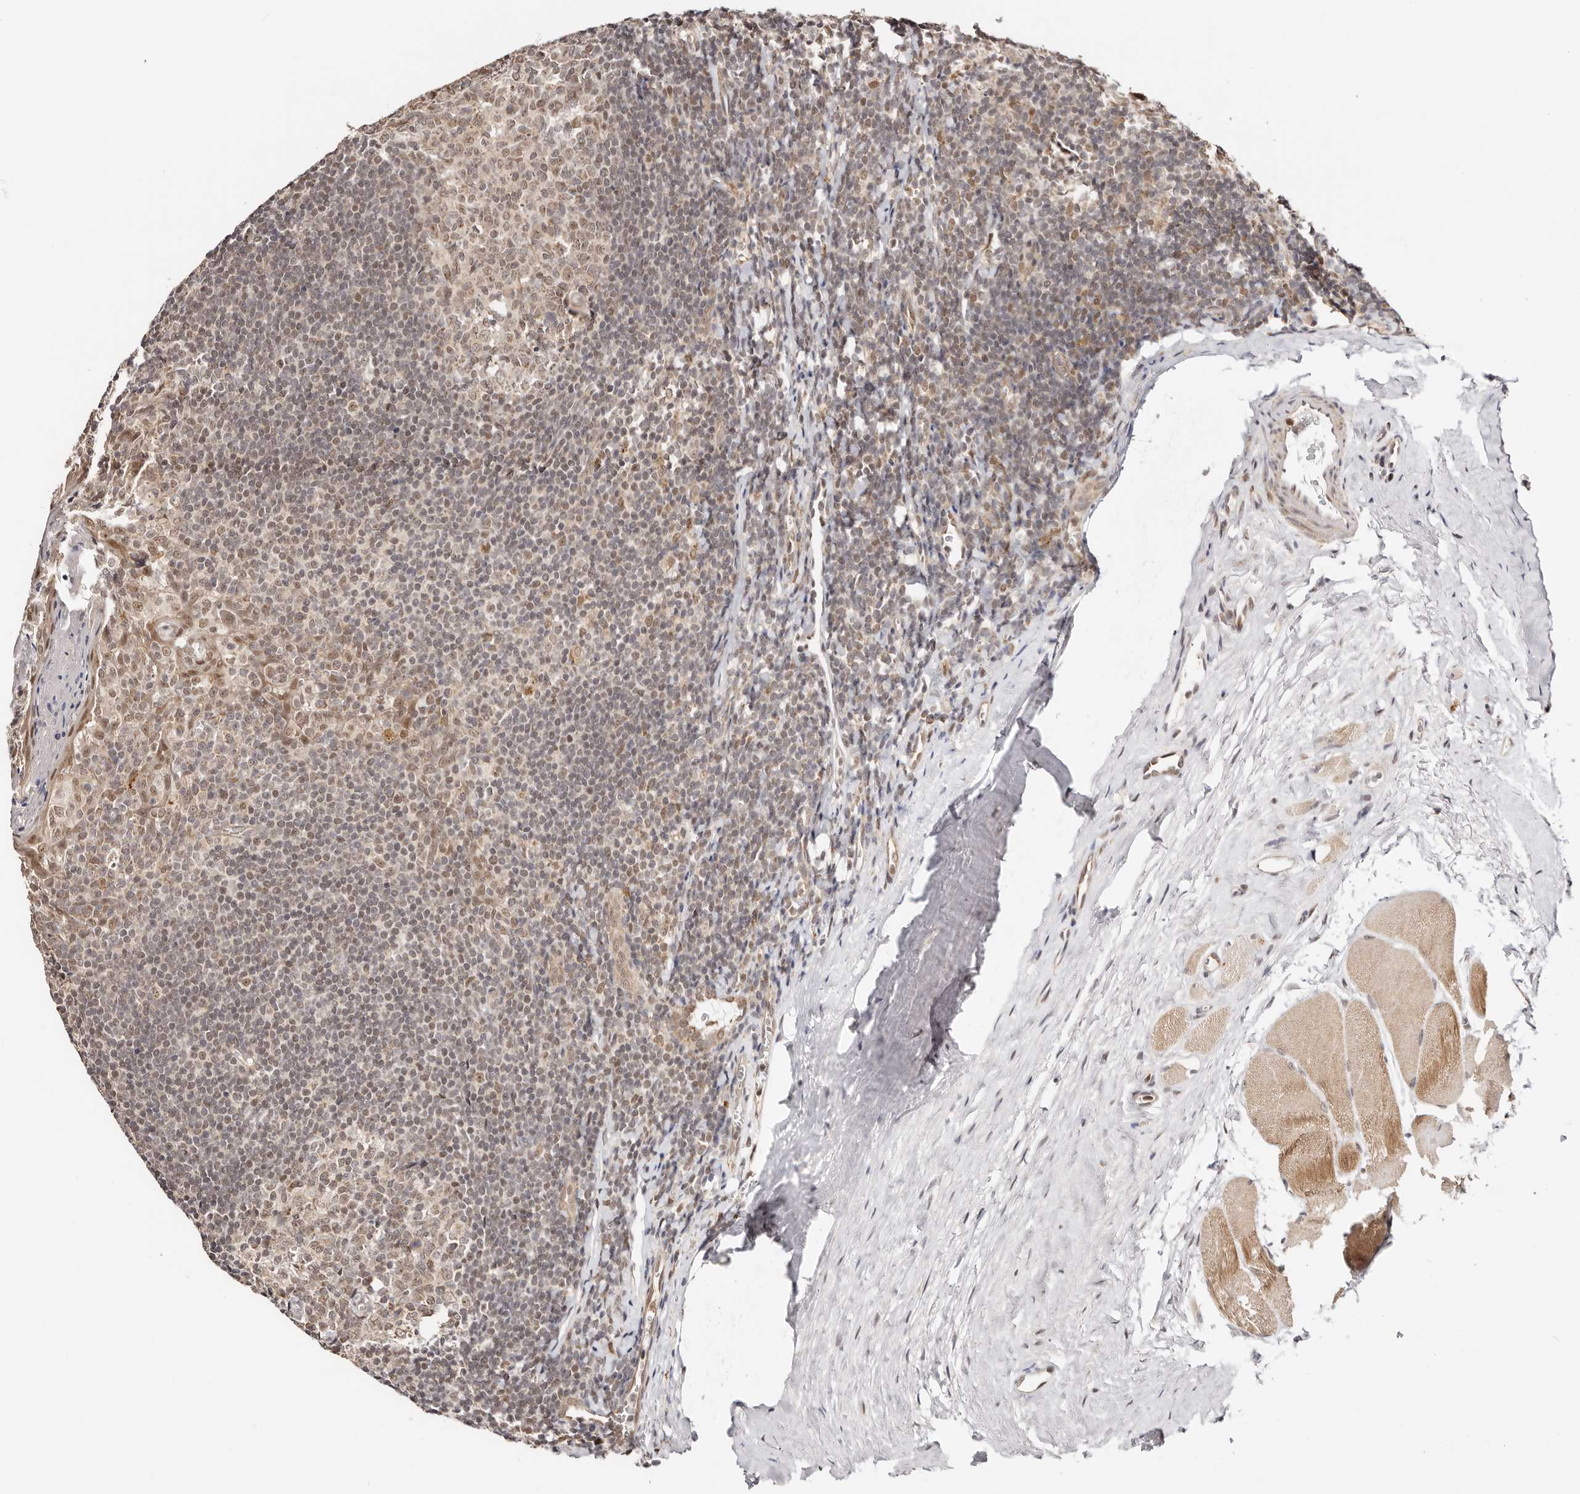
{"staining": {"intensity": "moderate", "quantity": "<25%", "location": "nuclear"}, "tissue": "tonsil", "cell_type": "Germinal center cells", "image_type": "normal", "snomed": [{"axis": "morphology", "description": "Normal tissue, NOS"}, {"axis": "topography", "description": "Tonsil"}], "caption": "About <25% of germinal center cells in unremarkable human tonsil display moderate nuclear protein staining as visualized by brown immunohistochemical staining.", "gene": "CTNNBL1", "patient": {"sex": "male", "age": 27}}